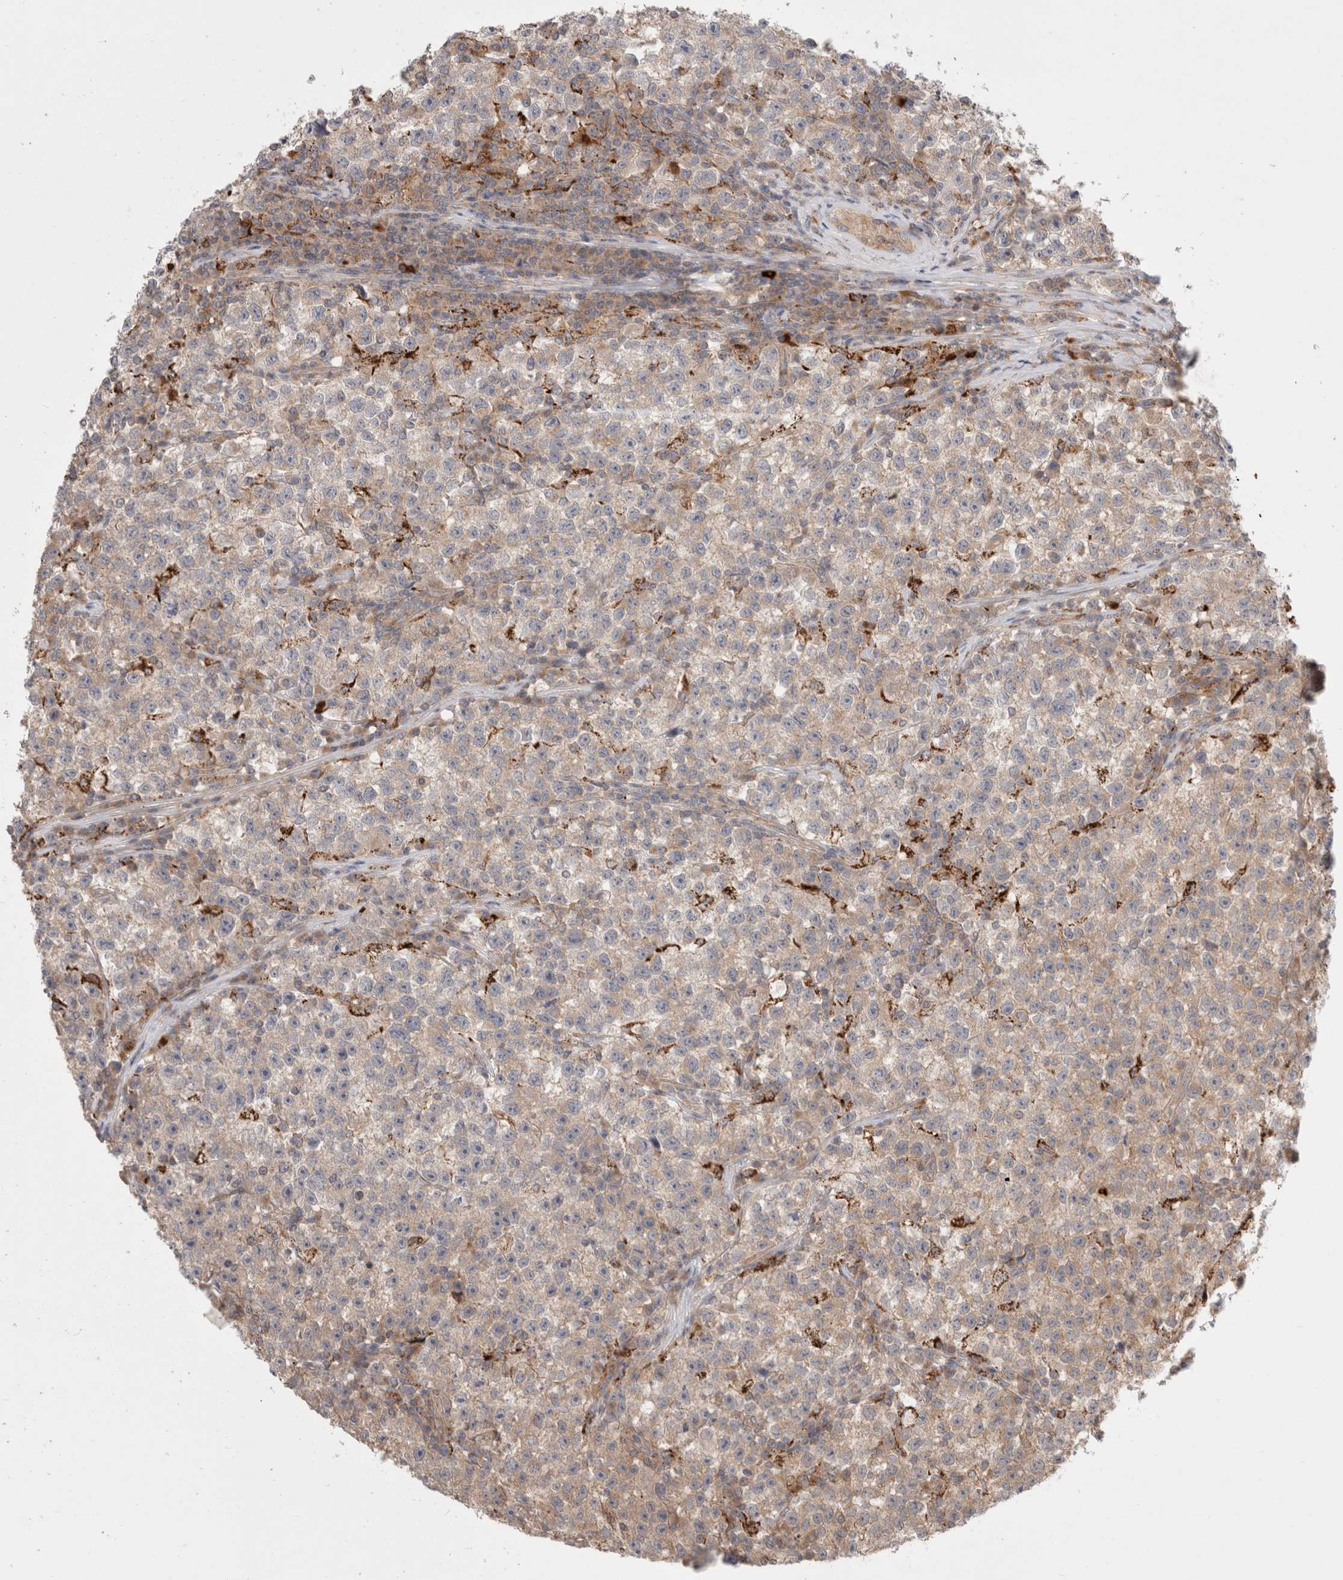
{"staining": {"intensity": "weak", "quantity": "<25%", "location": "cytoplasmic/membranous"}, "tissue": "testis cancer", "cell_type": "Tumor cells", "image_type": "cancer", "snomed": [{"axis": "morphology", "description": "Seminoma, NOS"}, {"axis": "topography", "description": "Testis"}], "caption": "IHC micrograph of neoplastic tissue: testis seminoma stained with DAB reveals no significant protein staining in tumor cells.", "gene": "HROB", "patient": {"sex": "male", "age": 22}}